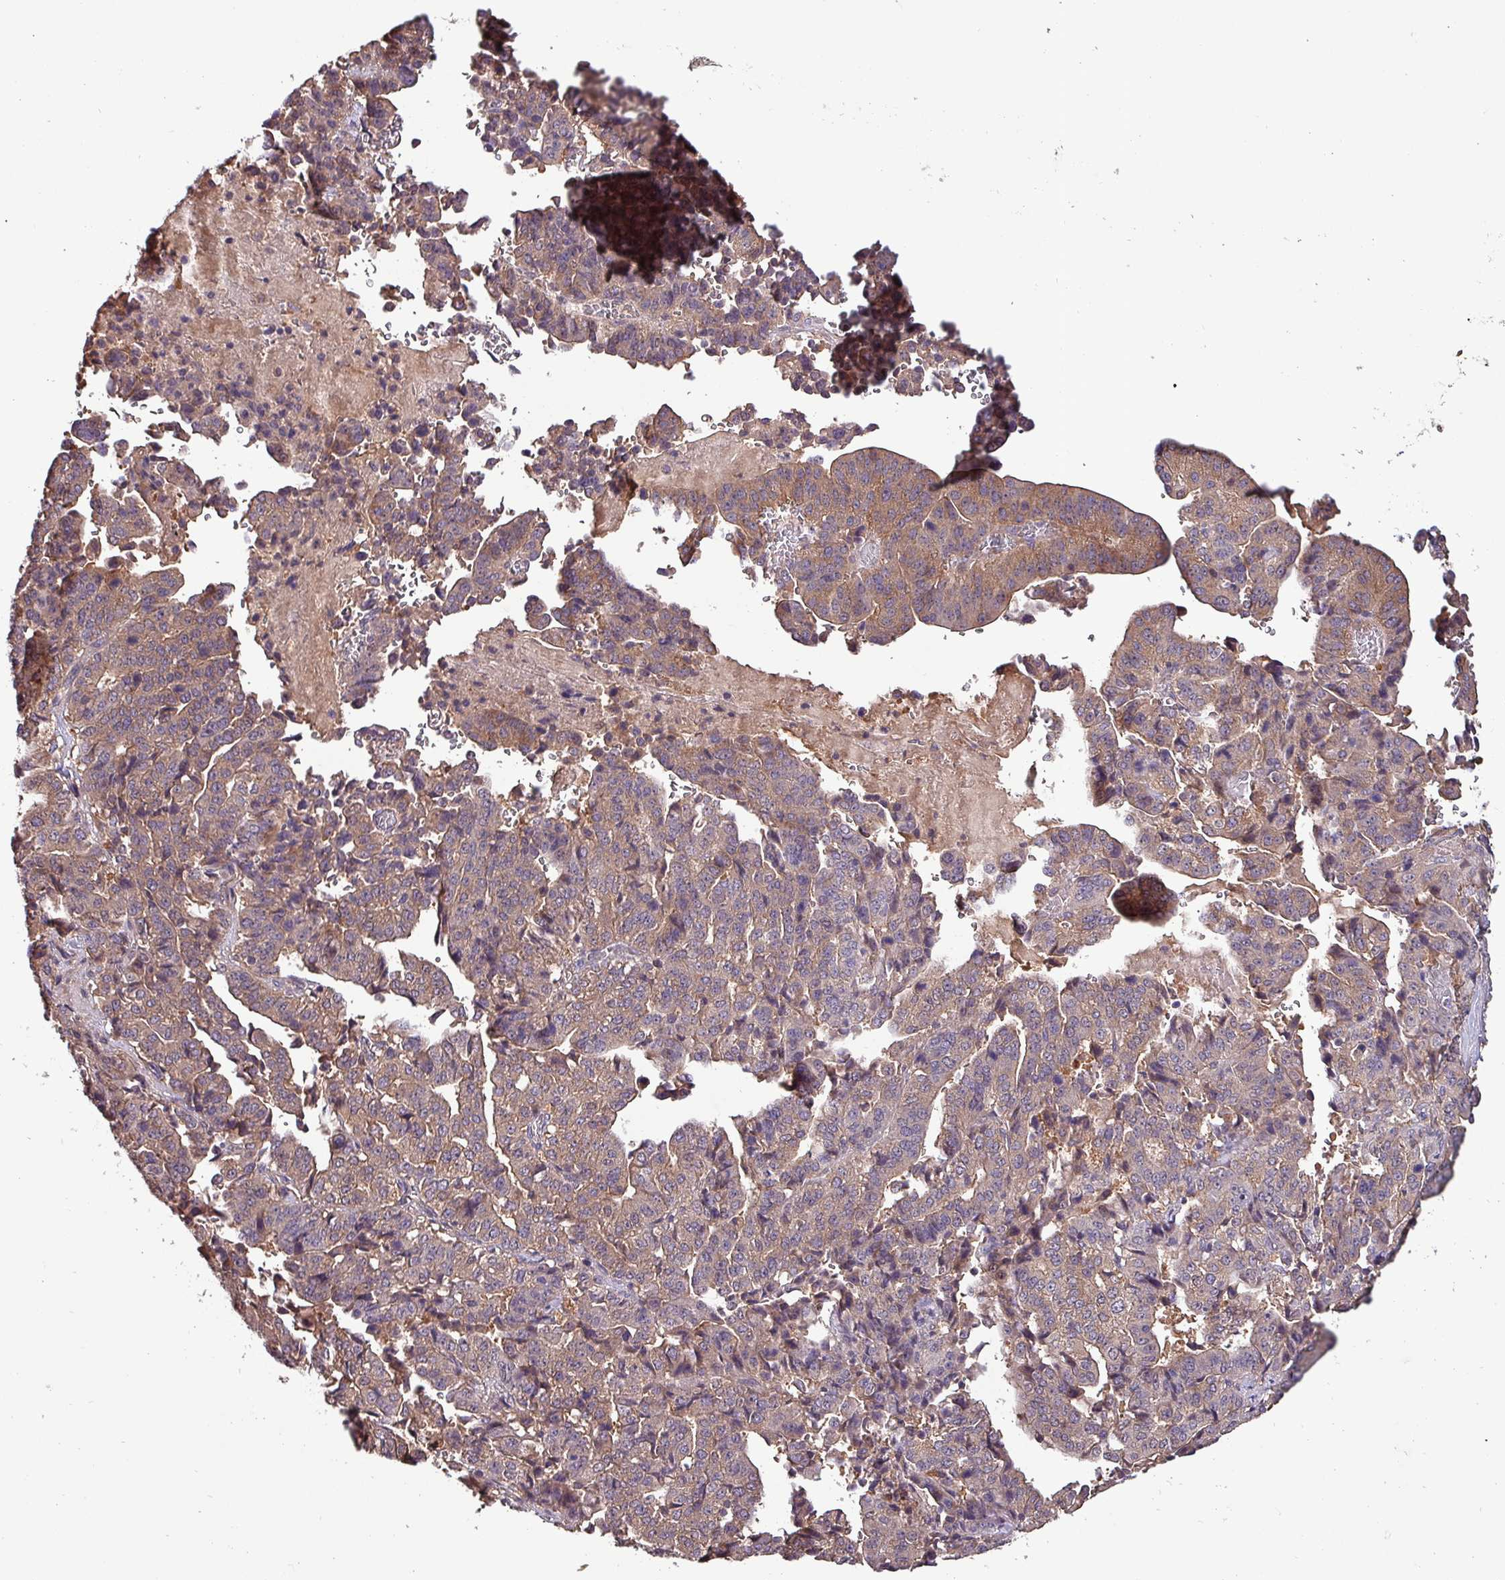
{"staining": {"intensity": "weak", "quantity": "25%-75%", "location": "cytoplasmic/membranous"}, "tissue": "stomach cancer", "cell_type": "Tumor cells", "image_type": "cancer", "snomed": [{"axis": "morphology", "description": "Adenocarcinoma, NOS"}, {"axis": "topography", "description": "Stomach"}], "caption": "Immunohistochemistry (IHC) image of human stomach adenocarcinoma stained for a protein (brown), which shows low levels of weak cytoplasmic/membranous positivity in about 25%-75% of tumor cells.", "gene": "PAFAH1B2", "patient": {"sex": "male", "age": 48}}